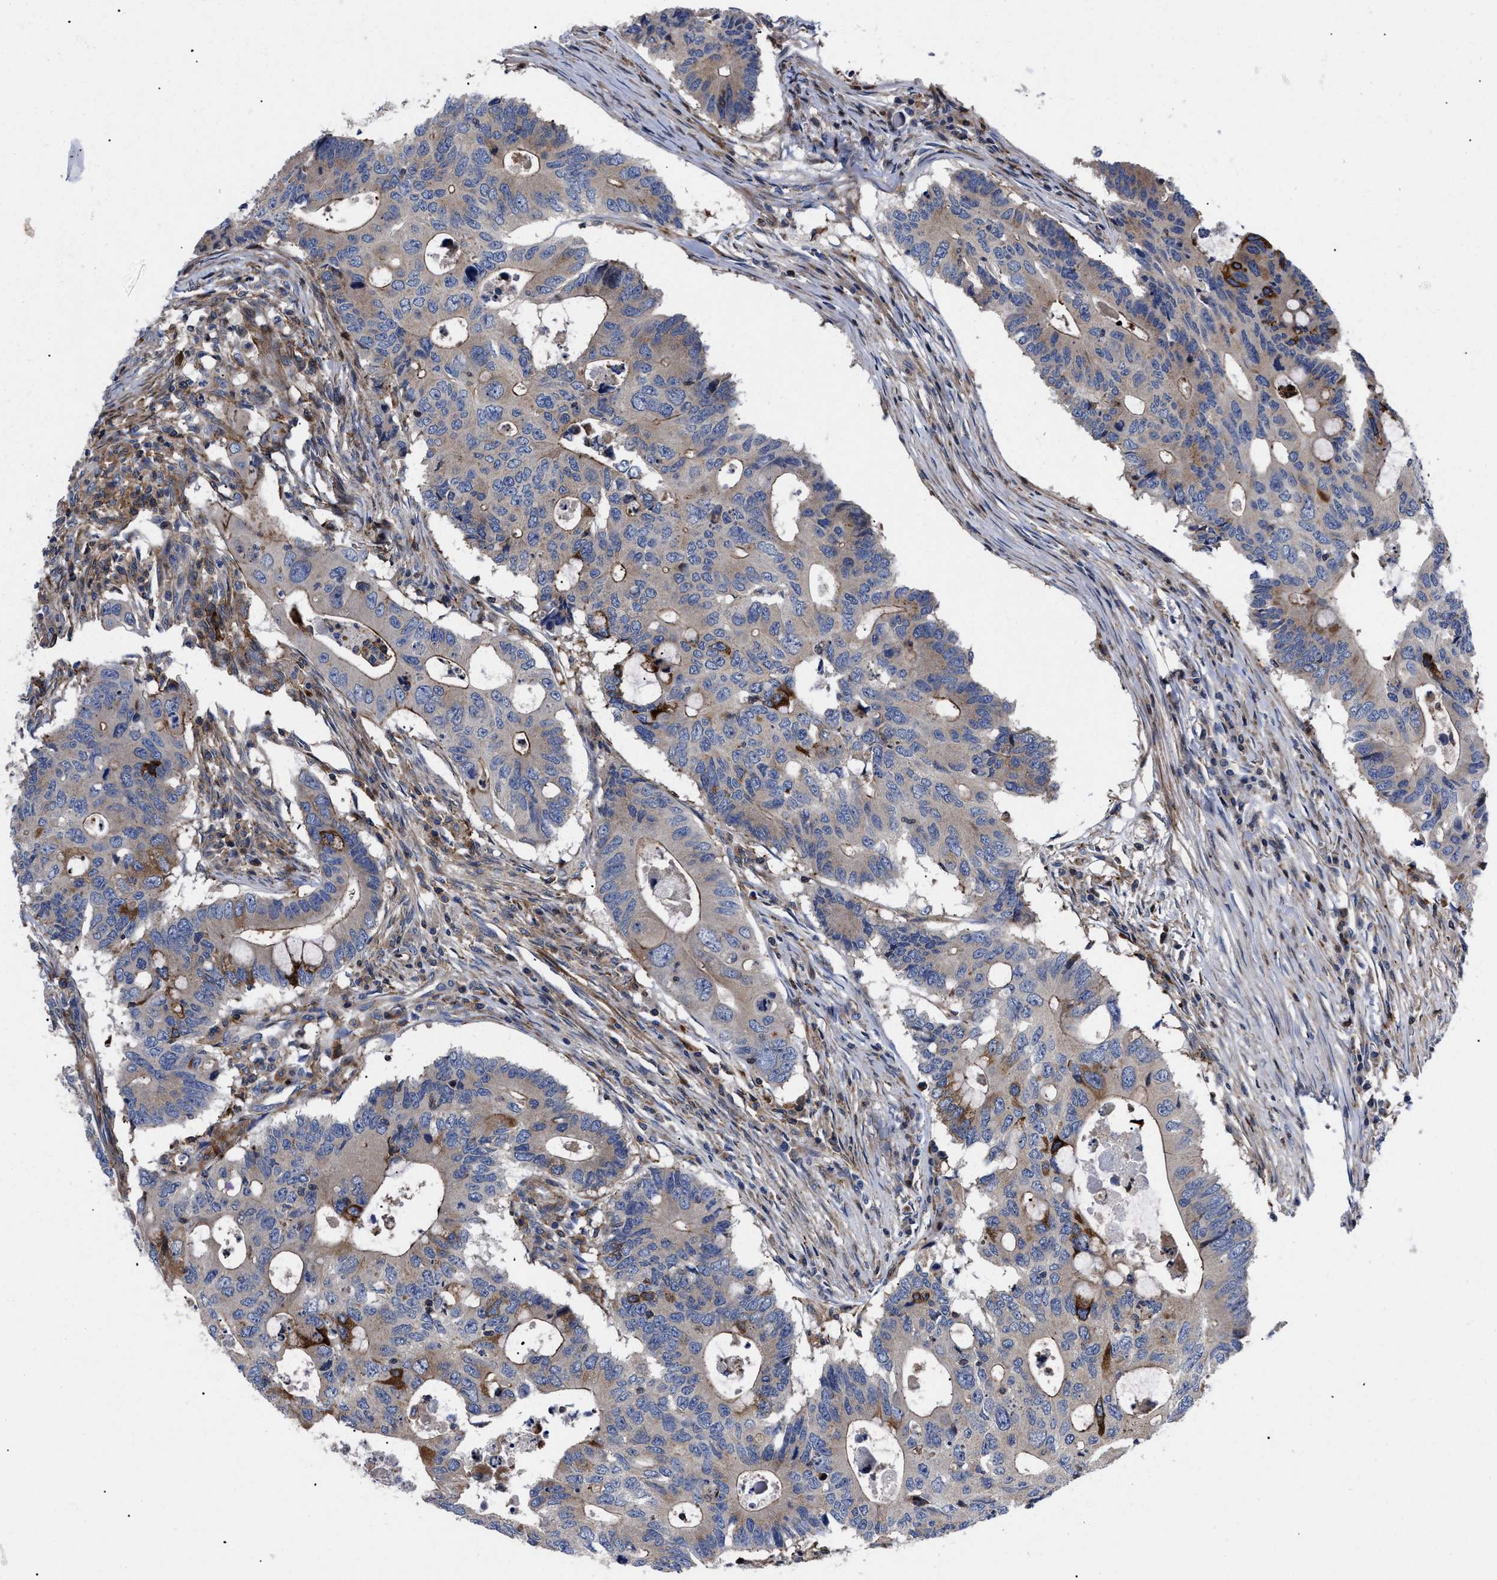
{"staining": {"intensity": "strong", "quantity": "<25%", "location": "cytoplasmic/membranous"}, "tissue": "colorectal cancer", "cell_type": "Tumor cells", "image_type": "cancer", "snomed": [{"axis": "morphology", "description": "Adenocarcinoma, NOS"}, {"axis": "topography", "description": "Colon"}], "caption": "Tumor cells display medium levels of strong cytoplasmic/membranous expression in about <25% of cells in colorectal cancer (adenocarcinoma).", "gene": "SPAST", "patient": {"sex": "male", "age": 71}}